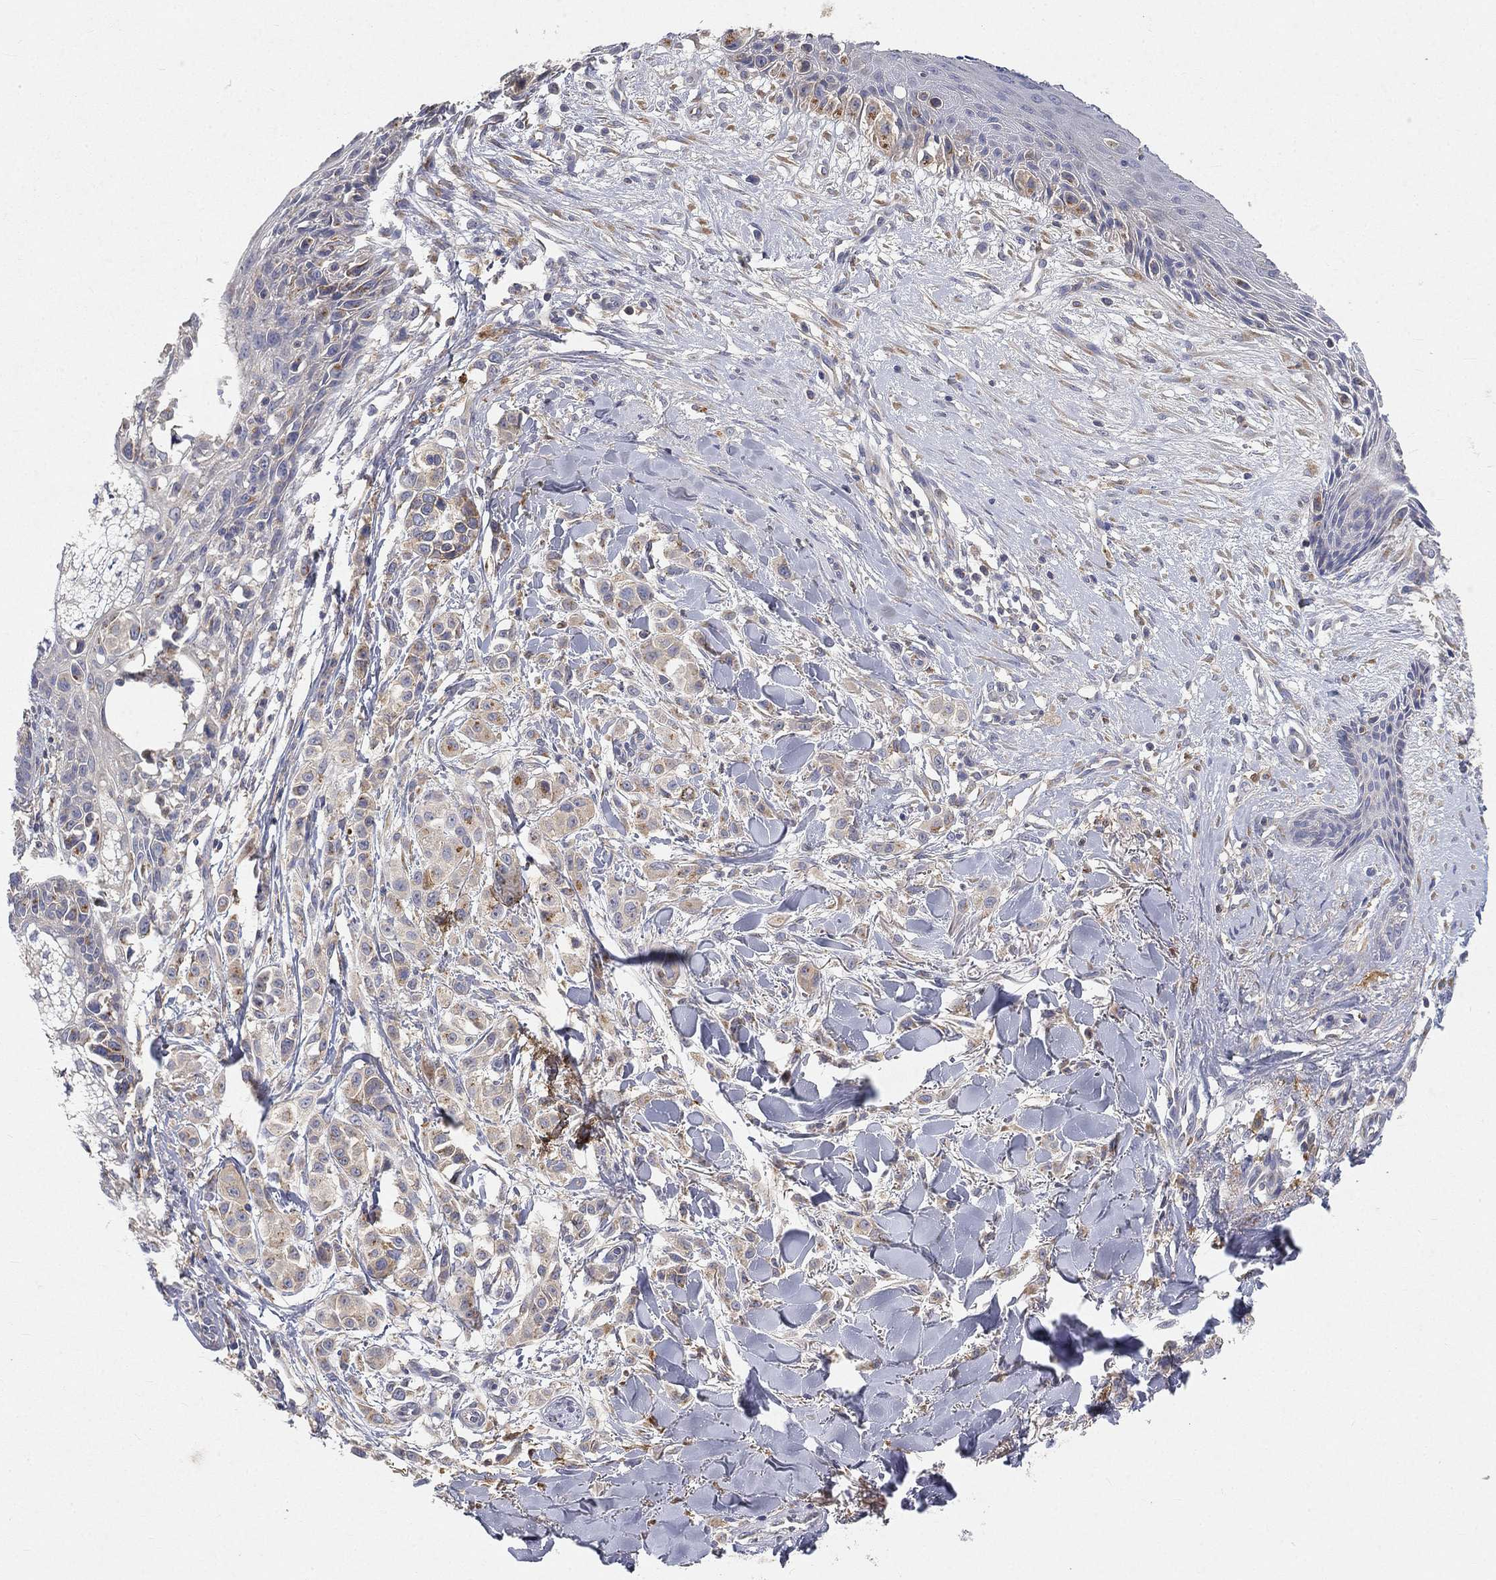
{"staining": {"intensity": "negative", "quantity": "none", "location": "none"}, "tissue": "melanoma", "cell_type": "Tumor cells", "image_type": "cancer", "snomed": [{"axis": "morphology", "description": "Malignant melanoma, NOS"}, {"axis": "topography", "description": "Skin"}], "caption": "The immunohistochemistry image has no significant expression in tumor cells of malignant melanoma tissue.", "gene": "CTSL", "patient": {"sex": "male", "age": 57}}